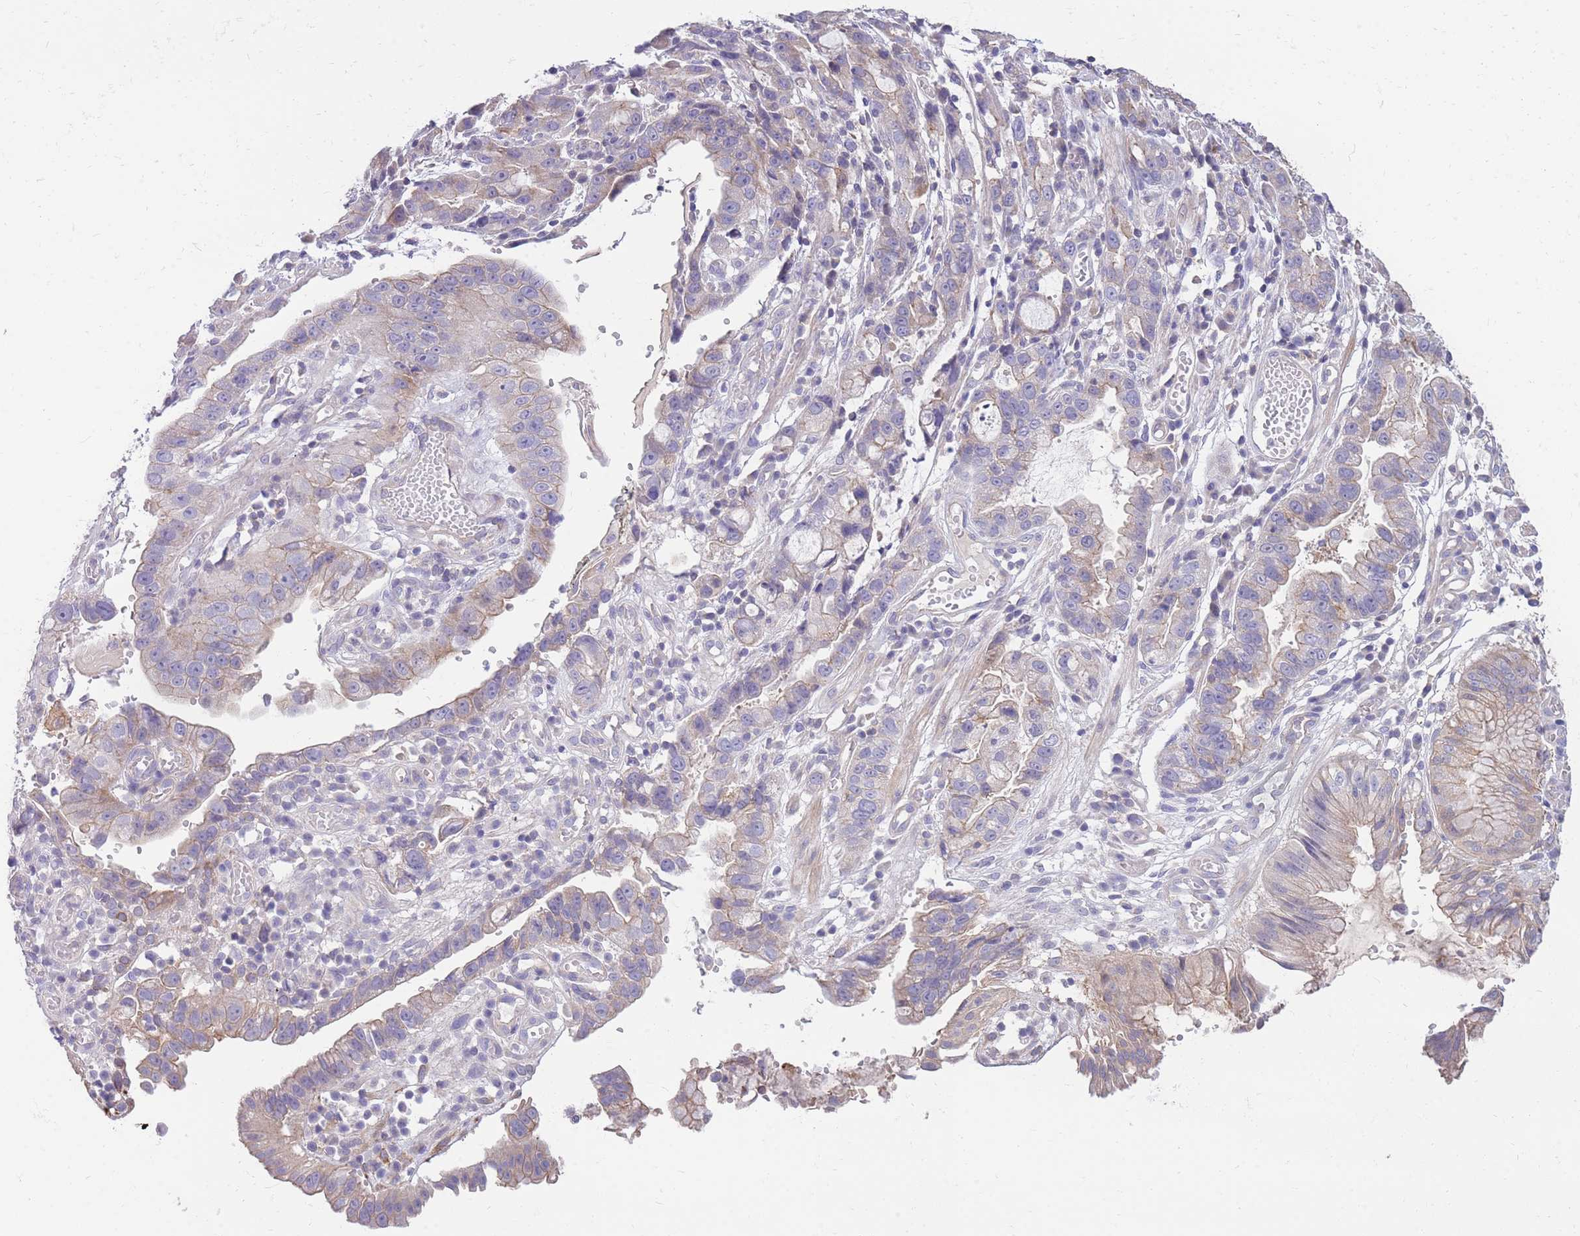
{"staining": {"intensity": "weak", "quantity": "25%-75%", "location": "cytoplasmic/membranous"}, "tissue": "stomach cancer", "cell_type": "Tumor cells", "image_type": "cancer", "snomed": [{"axis": "morphology", "description": "Adenocarcinoma, NOS"}, {"axis": "topography", "description": "Stomach"}], "caption": "Tumor cells show low levels of weak cytoplasmic/membranous staining in approximately 25%-75% of cells in stomach adenocarcinoma. (Brightfield microscopy of DAB IHC at high magnification).", "gene": "OR5T1", "patient": {"sex": "male", "age": 55}}